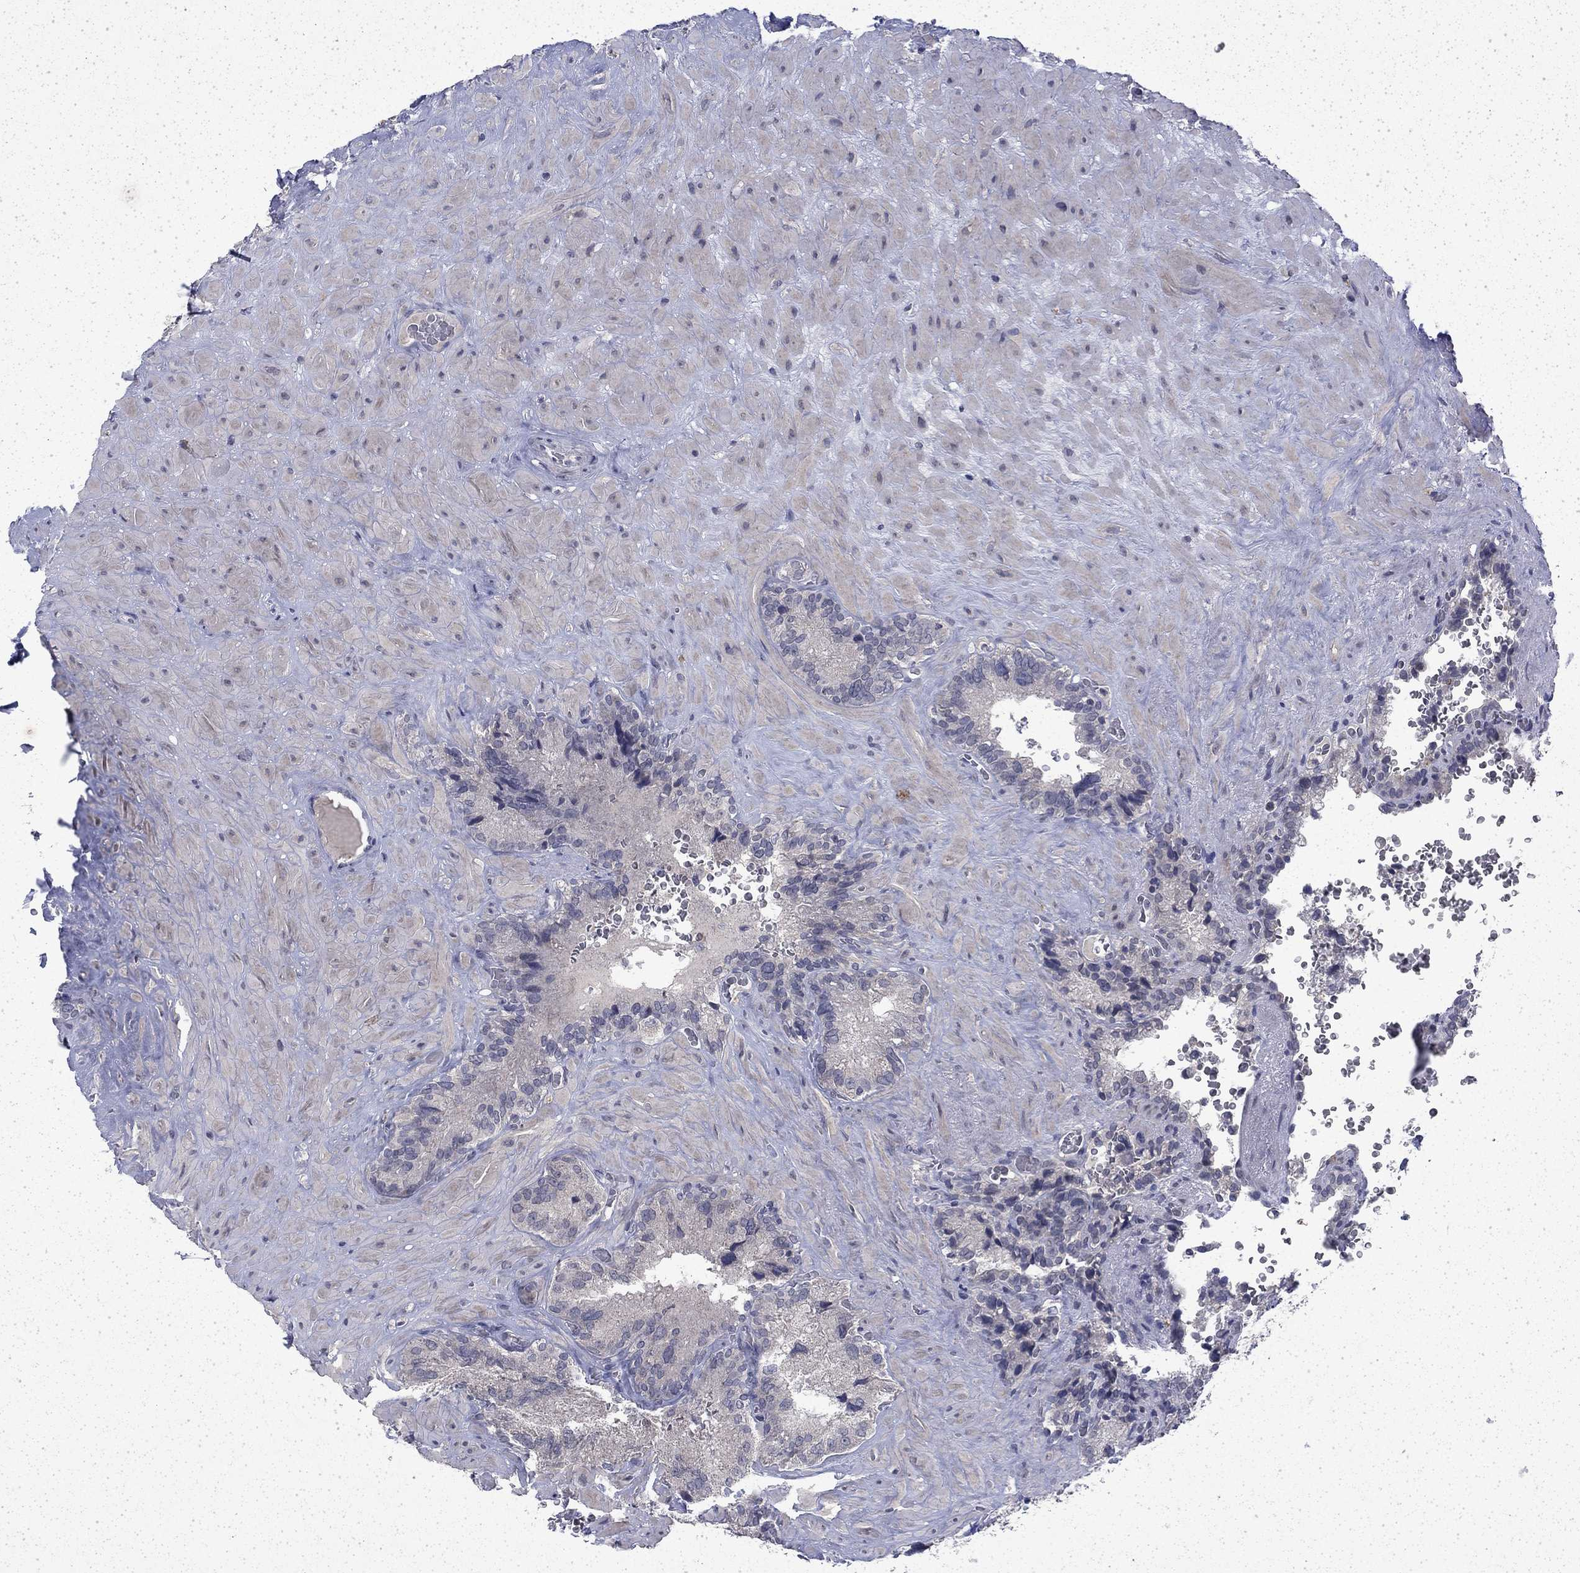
{"staining": {"intensity": "negative", "quantity": "none", "location": "none"}, "tissue": "seminal vesicle", "cell_type": "Glandular cells", "image_type": "normal", "snomed": [{"axis": "morphology", "description": "Normal tissue, NOS"}, {"axis": "topography", "description": "Seminal veicle"}], "caption": "DAB immunohistochemical staining of normal human seminal vesicle shows no significant positivity in glandular cells.", "gene": "CHAT", "patient": {"sex": "male", "age": 72}}